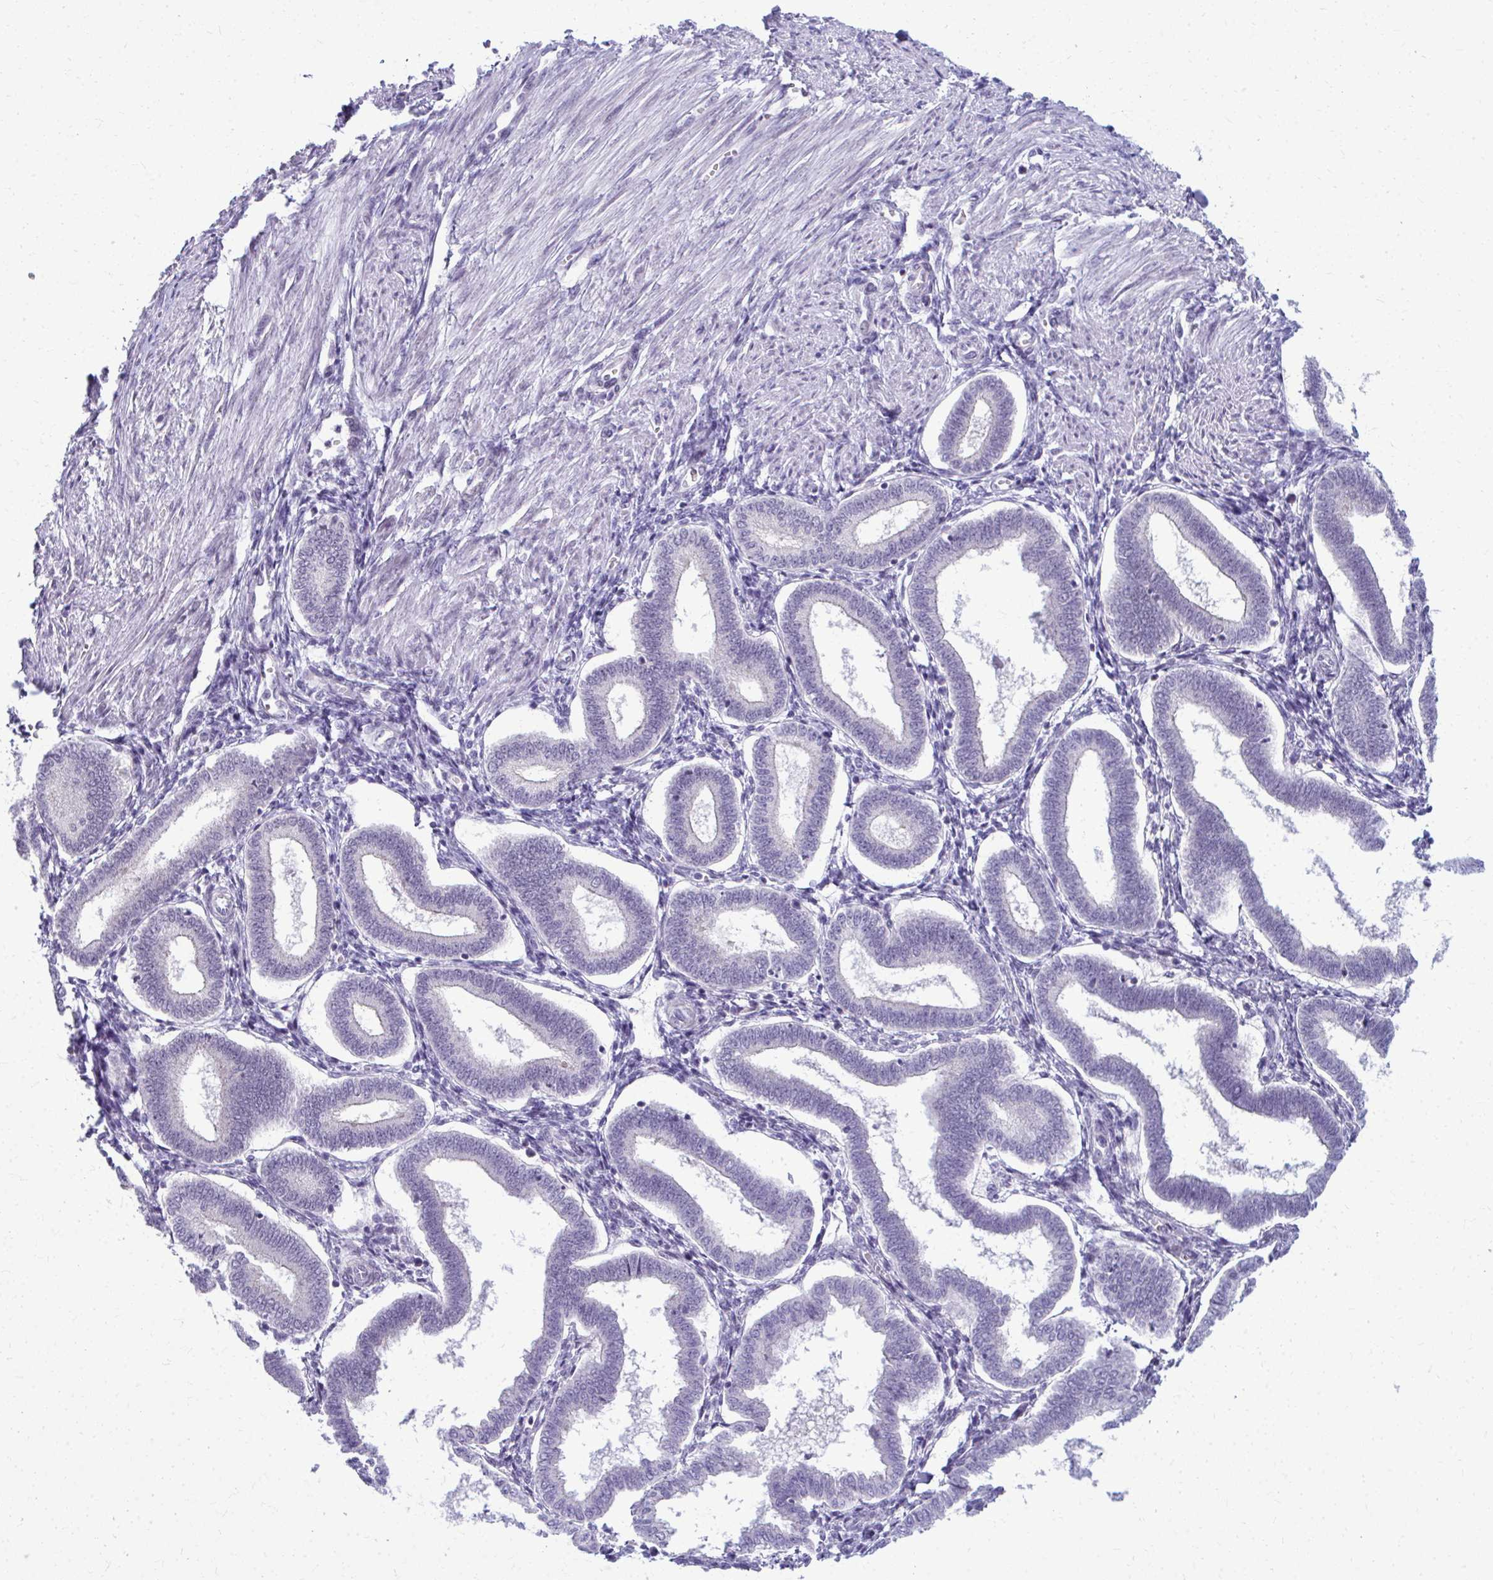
{"staining": {"intensity": "negative", "quantity": "none", "location": "none"}, "tissue": "endometrium", "cell_type": "Cells in endometrial stroma", "image_type": "normal", "snomed": [{"axis": "morphology", "description": "Normal tissue, NOS"}, {"axis": "topography", "description": "Endometrium"}], "caption": "Normal endometrium was stained to show a protein in brown. There is no significant expression in cells in endometrial stroma. (DAB (3,3'-diaminobenzidine) immunohistochemistry visualized using brightfield microscopy, high magnification).", "gene": "MAF1", "patient": {"sex": "female", "age": 24}}